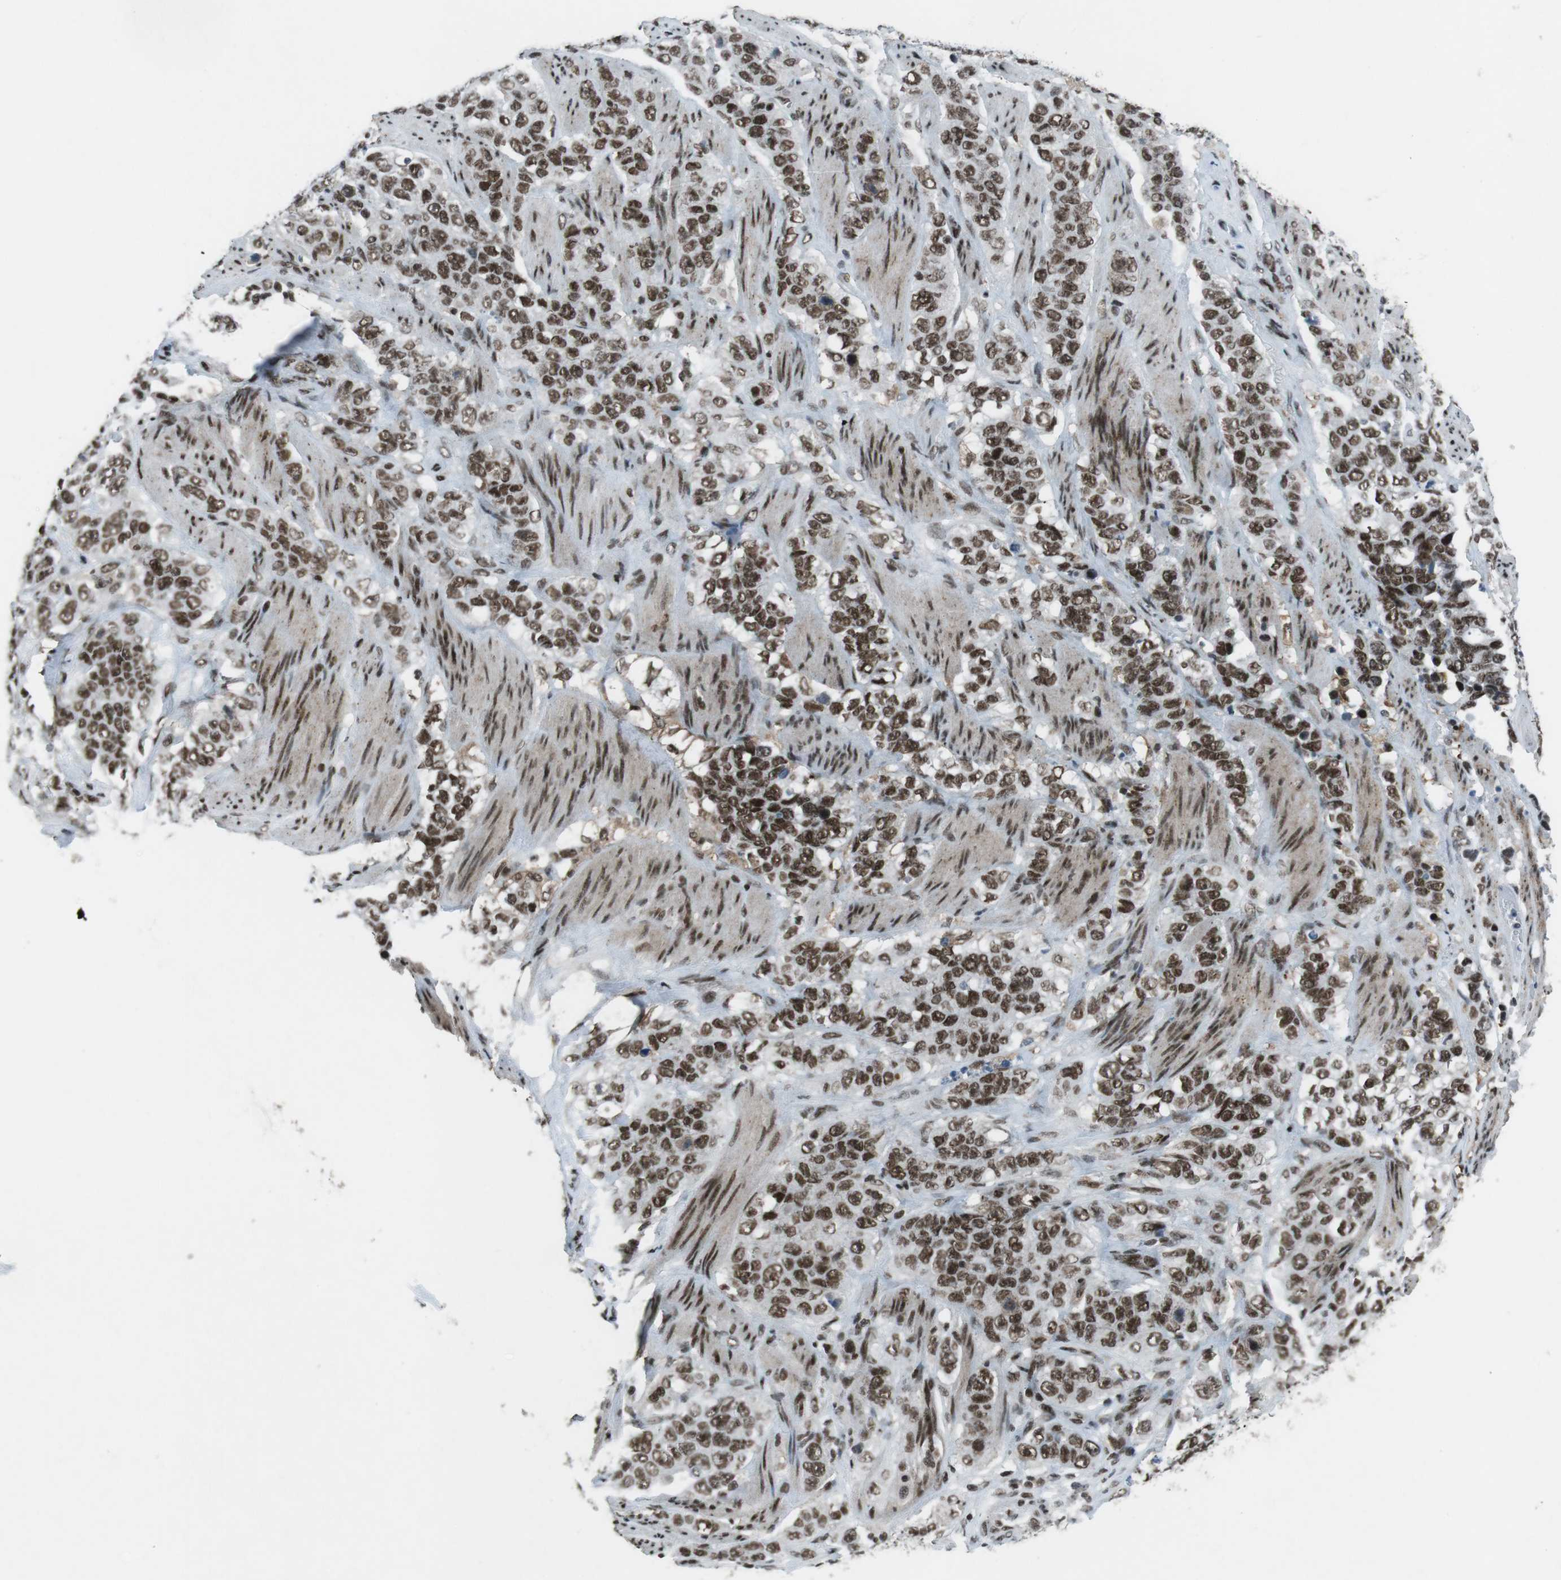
{"staining": {"intensity": "strong", "quantity": ">75%", "location": "nuclear"}, "tissue": "stomach cancer", "cell_type": "Tumor cells", "image_type": "cancer", "snomed": [{"axis": "morphology", "description": "Adenocarcinoma, NOS"}, {"axis": "topography", "description": "Stomach"}], "caption": "Strong nuclear positivity is identified in about >75% of tumor cells in adenocarcinoma (stomach).", "gene": "TAF1", "patient": {"sex": "male", "age": 48}}